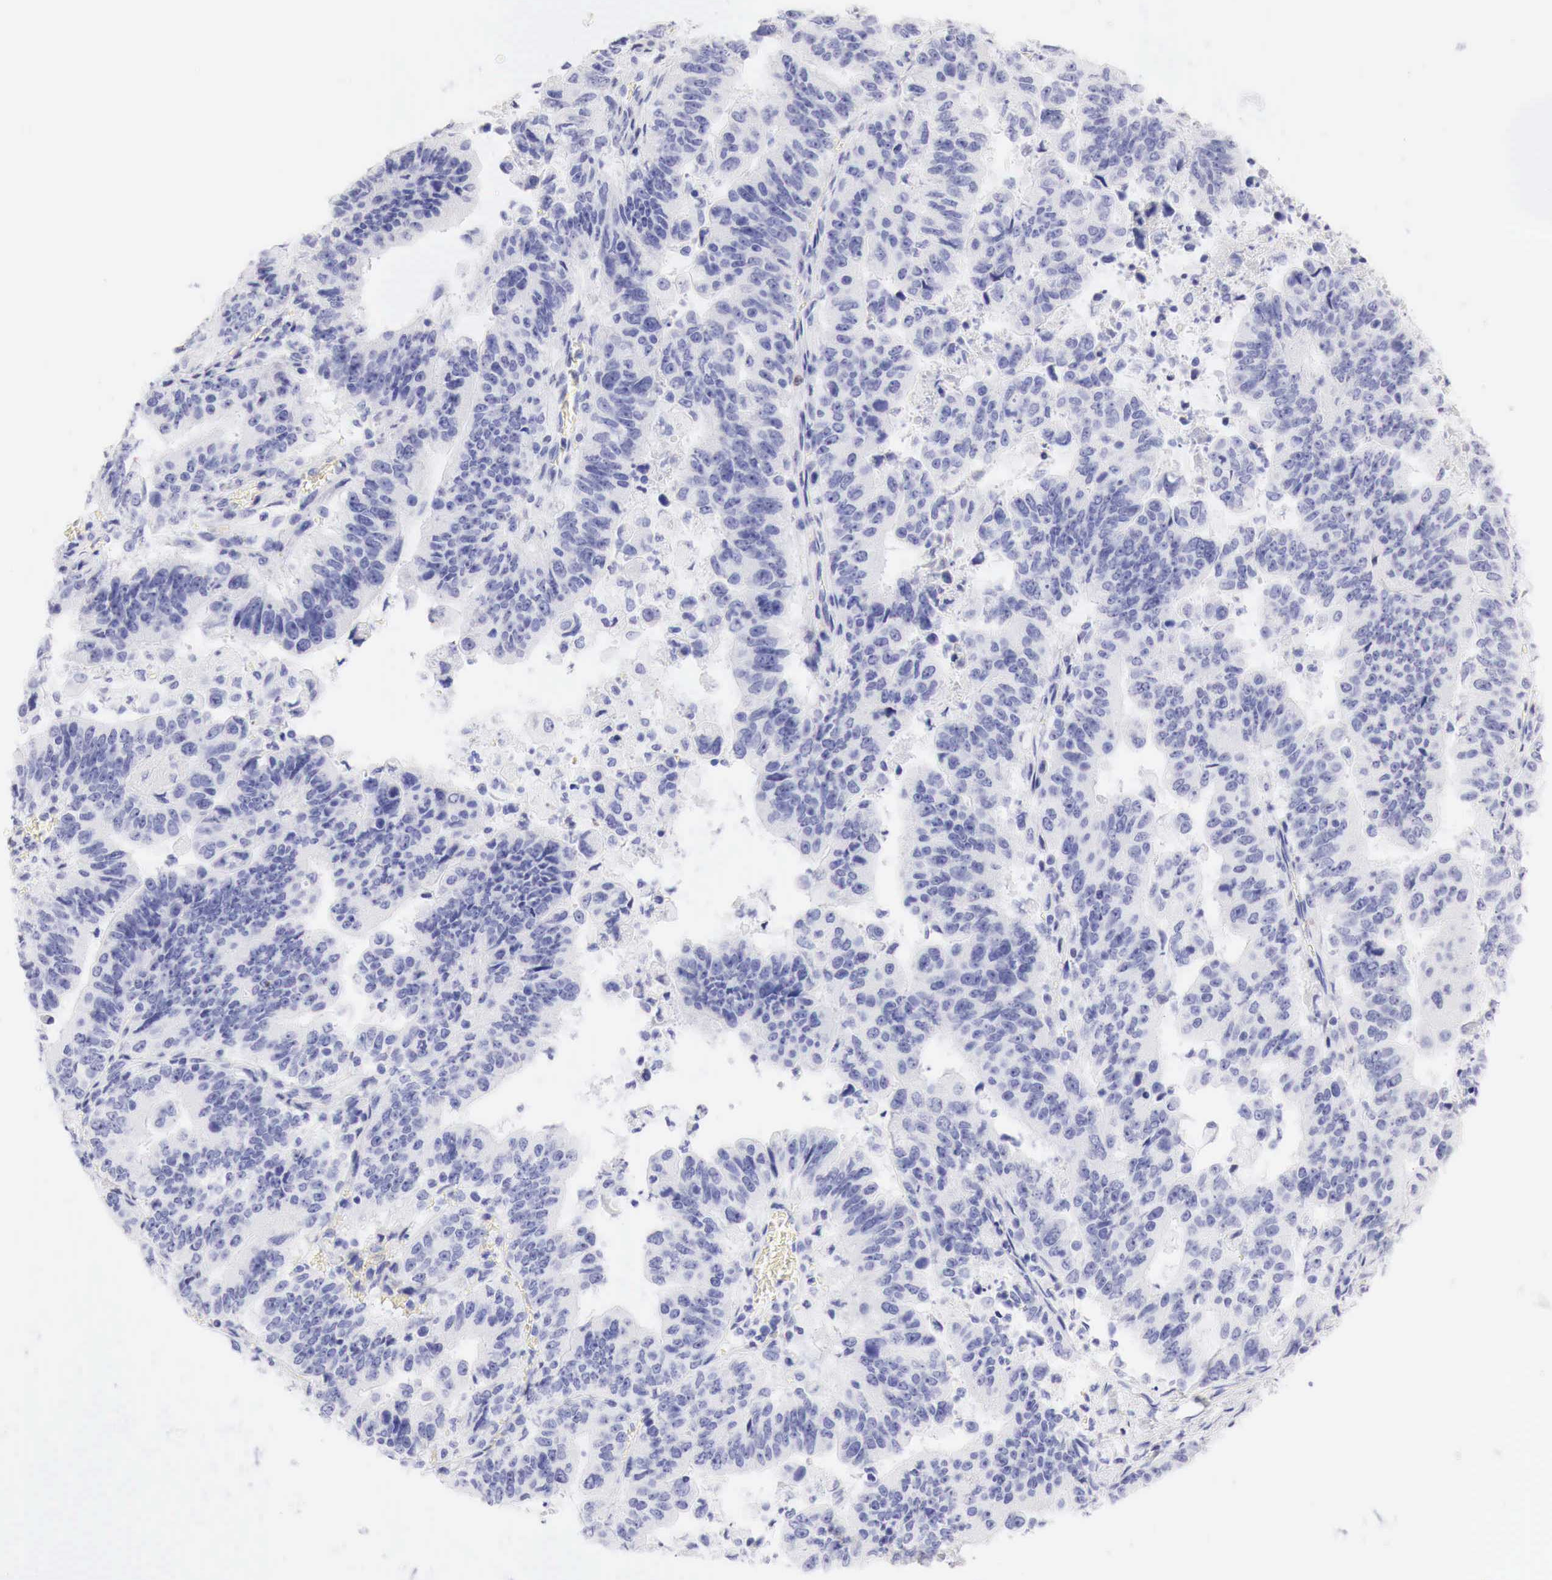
{"staining": {"intensity": "negative", "quantity": "none", "location": "none"}, "tissue": "stomach cancer", "cell_type": "Tumor cells", "image_type": "cancer", "snomed": [{"axis": "morphology", "description": "Adenocarcinoma, NOS"}, {"axis": "topography", "description": "Stomach, upper"}], "caption": "IHC image of human adenocarcinoma (stomach) stained for a protein (brown), which reveals no staining in tumor cells.", "gene": "CDKN2A", "patient": {"sex": "female", "age": 50}}